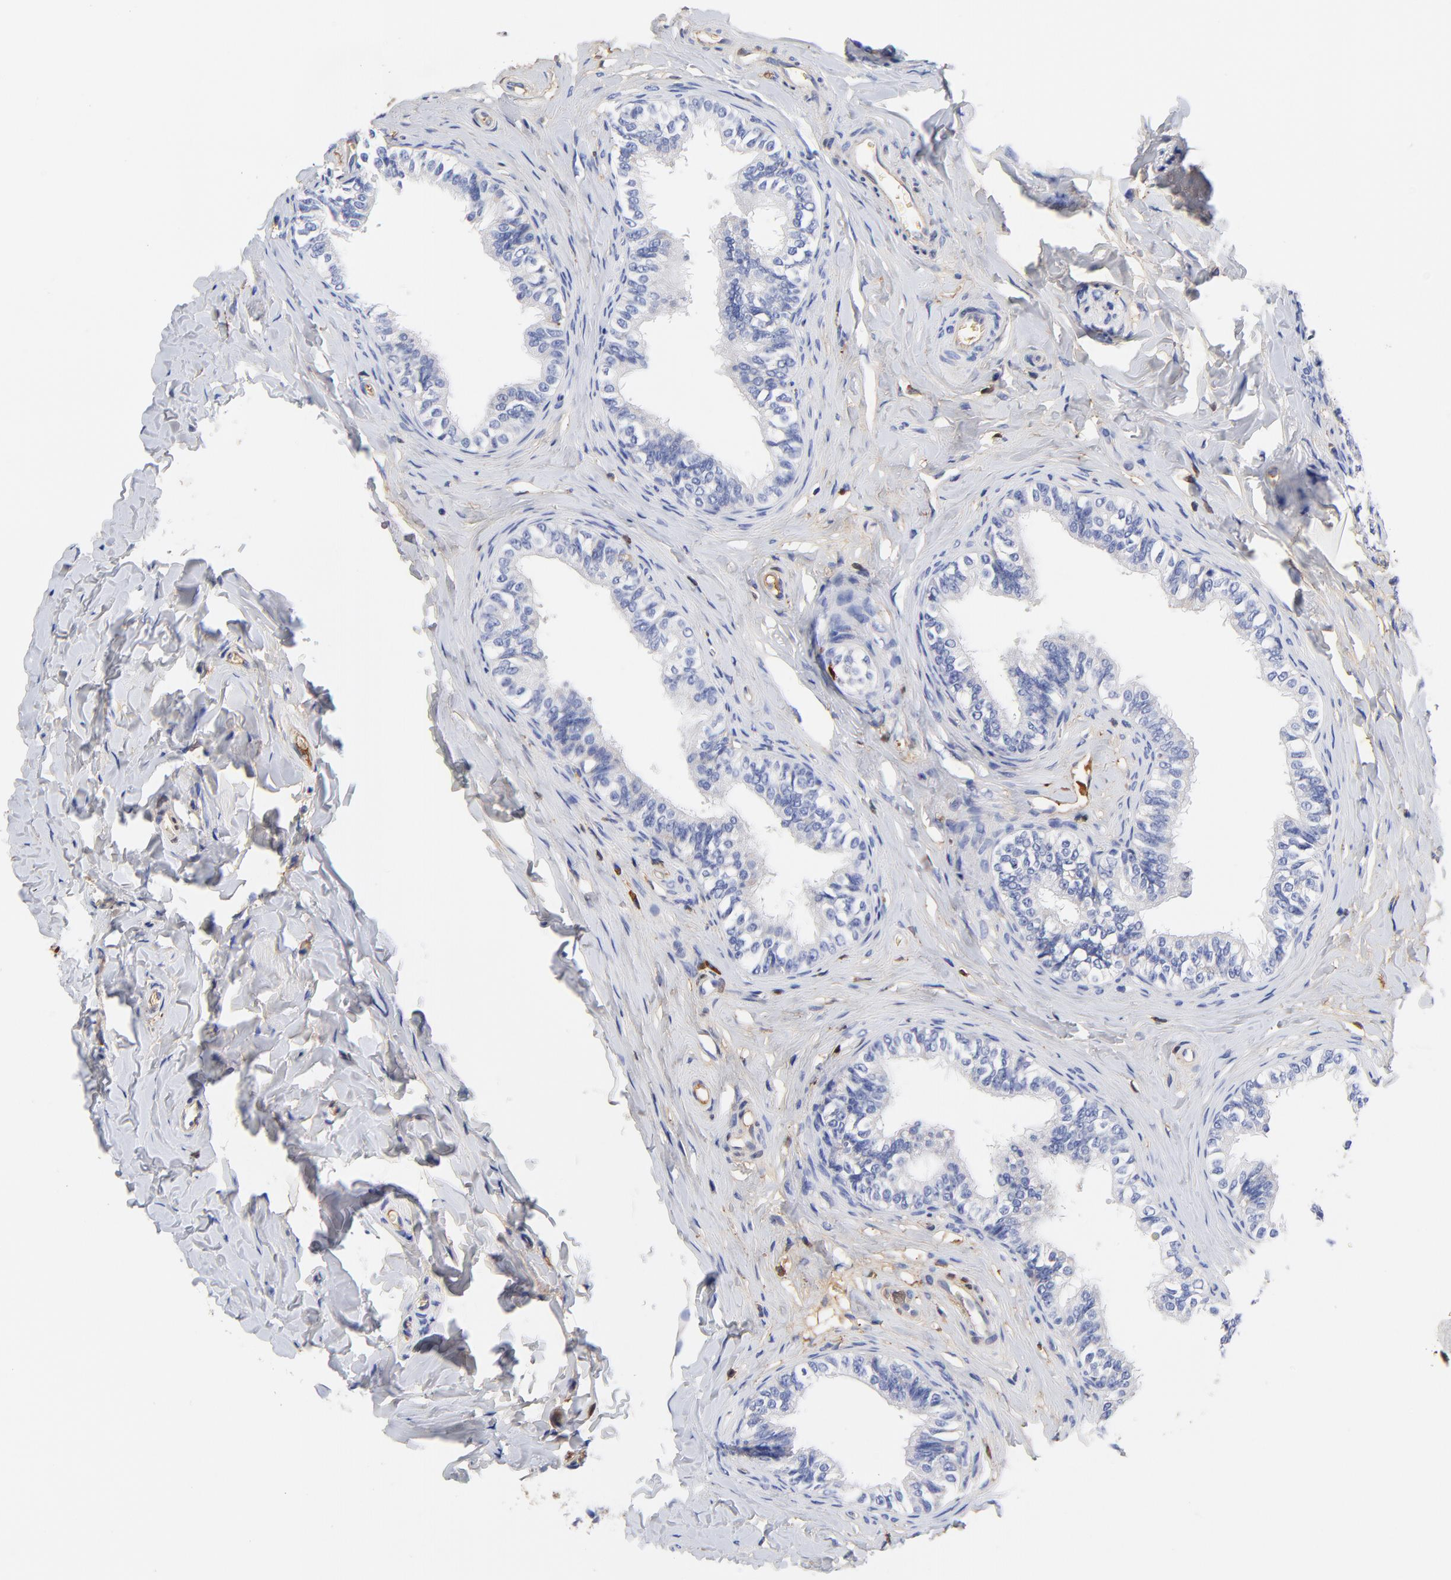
{"staining": {"intensity": "negative", "quantity": "none", "location": "none"}, "tissue": "epididymis", "cell_type": "Glandular cells", "image_type": "normal", "snomed": [{"axis": "morphology", "description": "Normal tissue, NOS"}, {"axis": "topography", "description": "Soft tissue"}, {"axis": "topography", "description": "Epididymis"}], "caption": "Immunohistochemical staining of normal human epididymis reveals no significant expression in glandular cells. The staining was performed using DAB (3,3'-diaminobenzidine) to visualize the protein expression in brown, while the nuclei were stained in blue with hematoxylin (Magnification: 20x).", "gene": "IGLV3", "patient": {"sex": "male", "age": 26}}